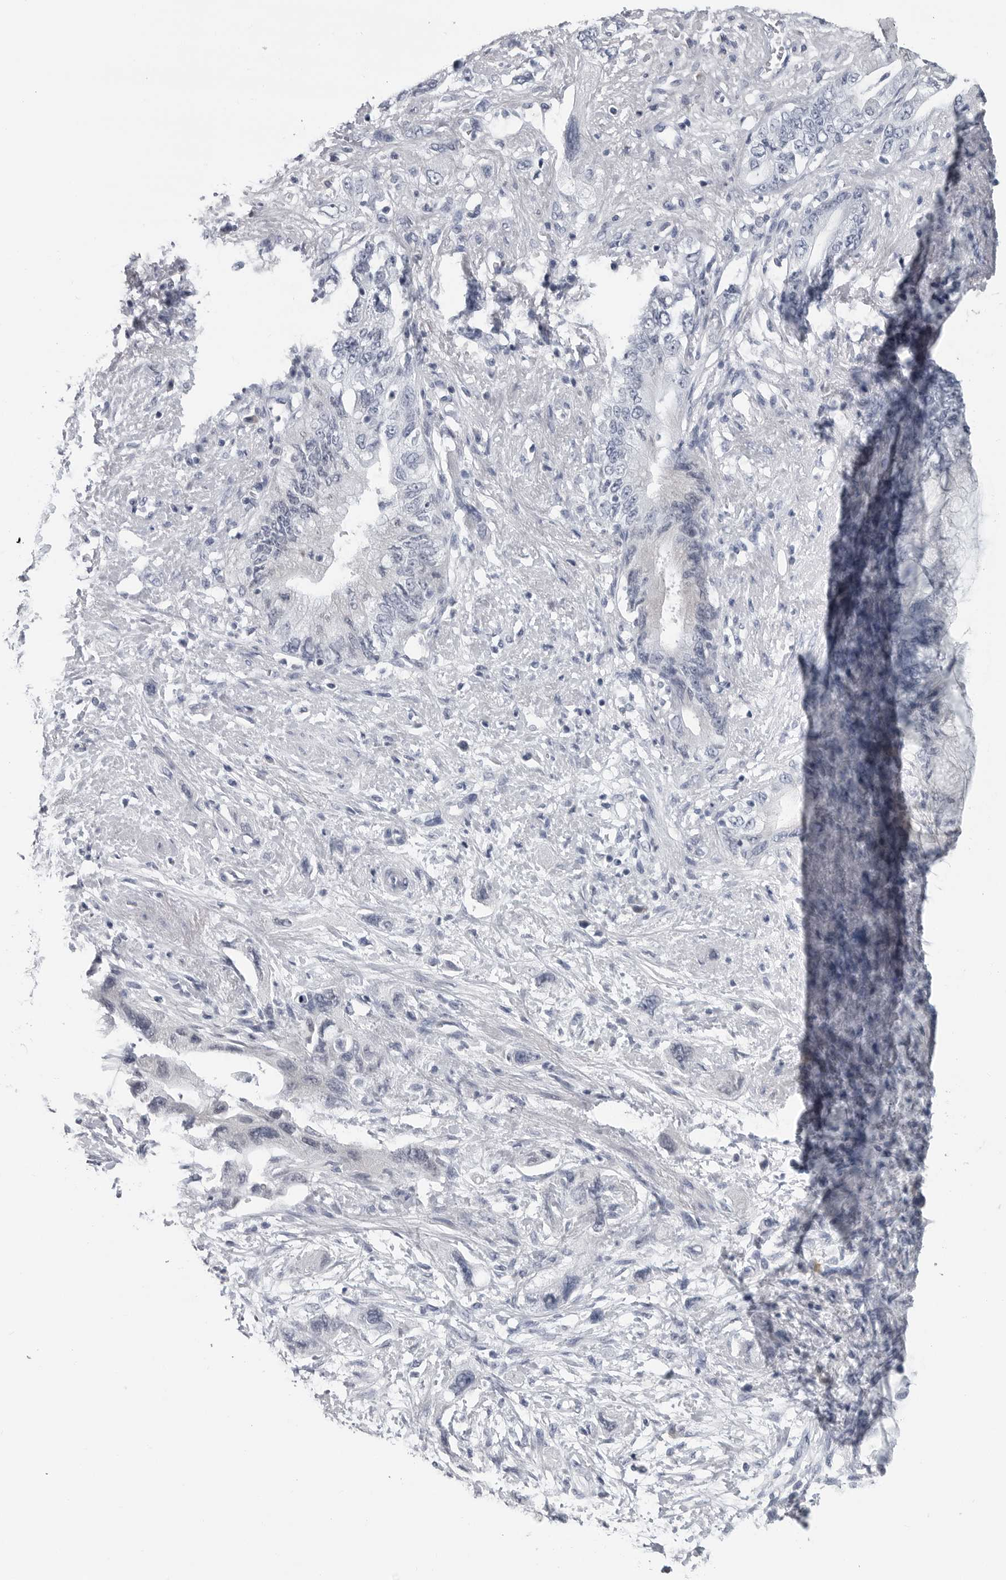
{"staining": {"intensity": "negative", "quantity": "none", "location": "none"}, "tissue": "pancreatic cancer", "cell_type": "Tumor cells", "image_type": "cancer", "snomed": [{"axis": "morphology", "description": "Adenocarcinoma, NOS"}, {"axis": "topography", "description": "Pancreas"}], "caption": "A high-resolution histopathology image shows IHC staining of pancreatic cancer (adenocarcinoma), which demonstrates no significant staining in tumor cells. Nuclei are stained in blue.", "gene": "AMPD1", "patient": {"sex": "female", "age": 73}}